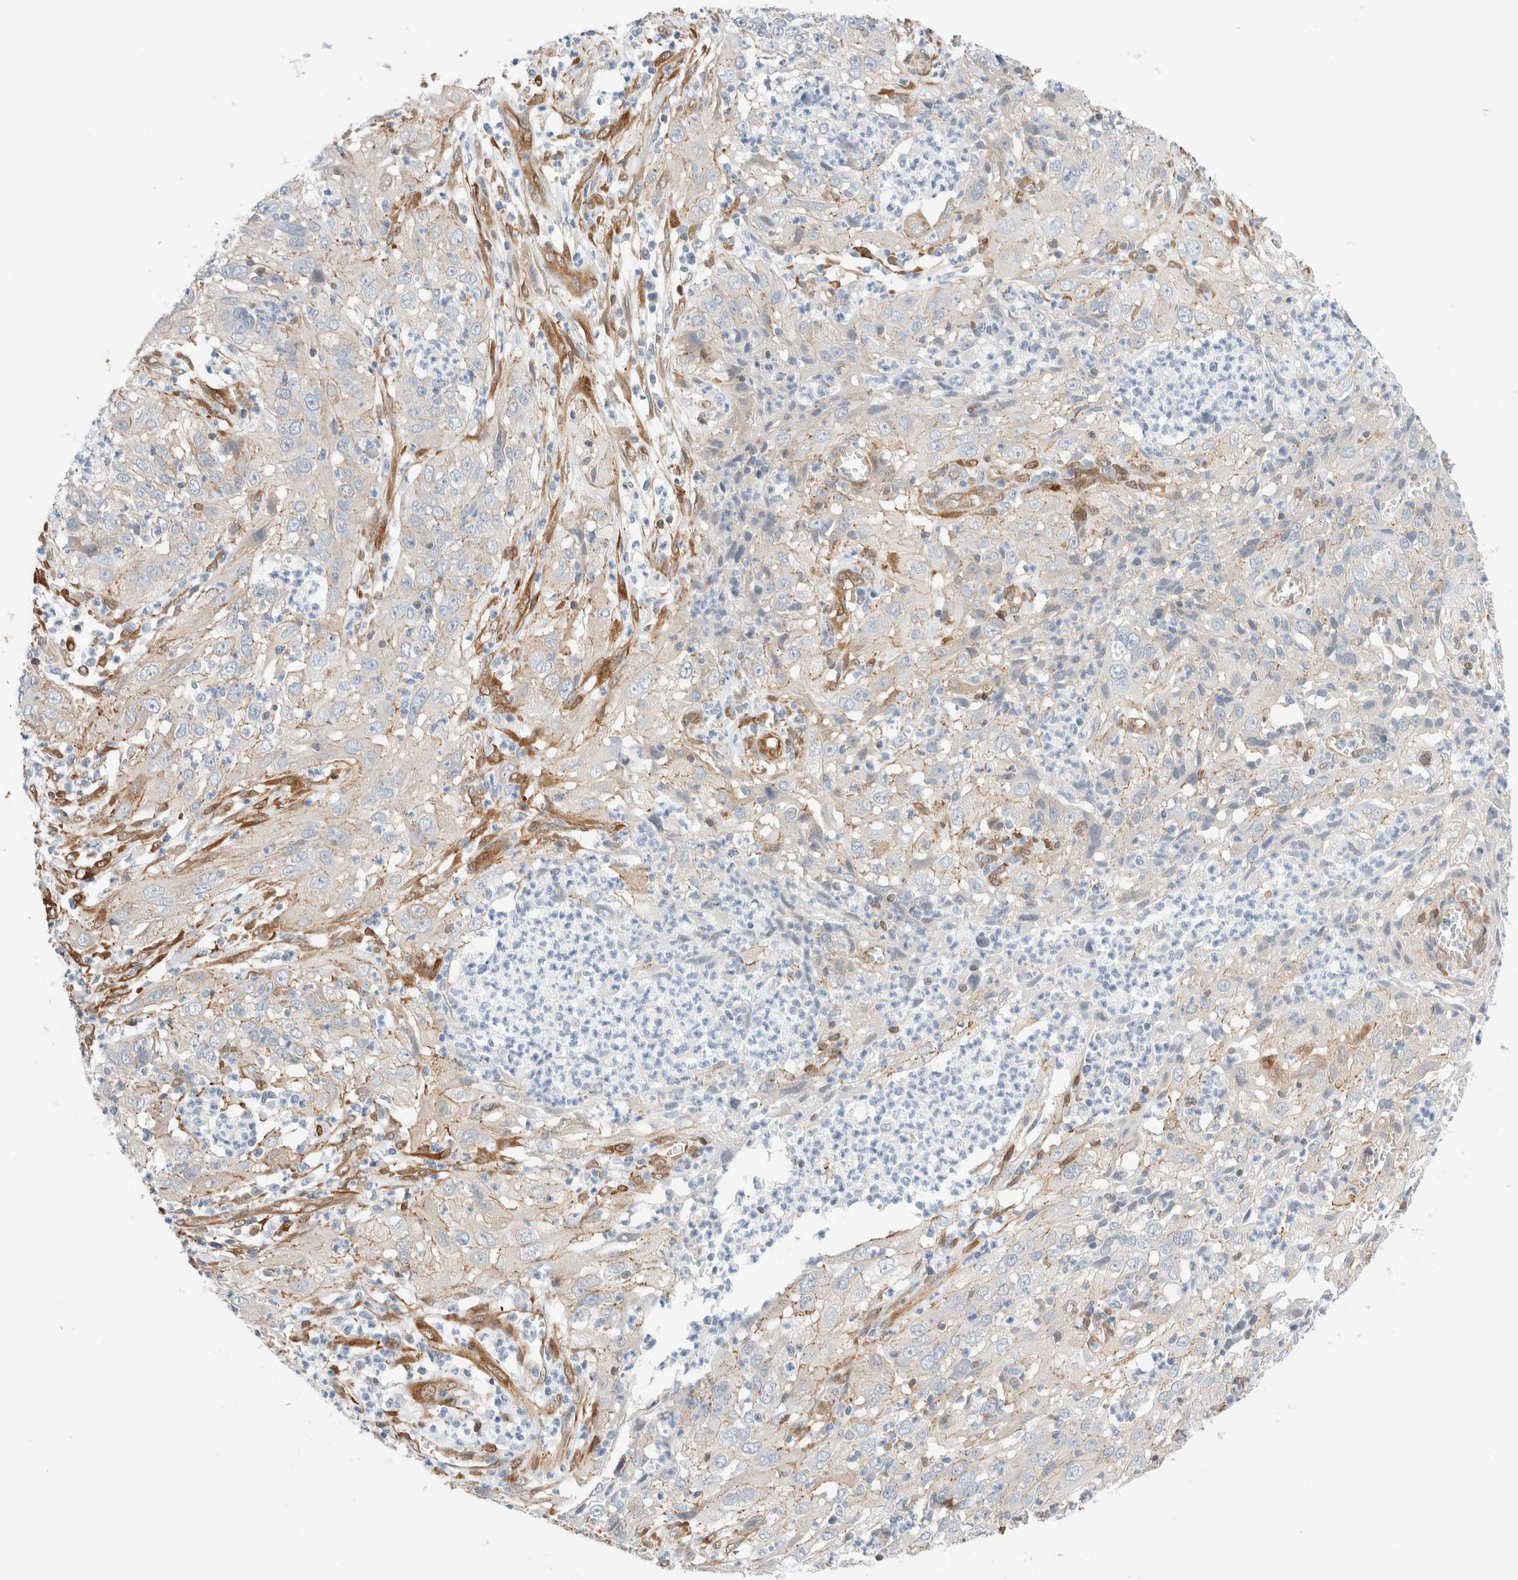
{"staining": {"intensity": "weak", "quantity": "<25%", "location": "cytoplasmic/membranous"}, "tissue": "cervical cancer", "cell_type": "Tumor cells", "image_type": "cancer", "snomed": [{"axis": "morphology", "description": "Squamous cell carcinoma, NOS"}, {"axis": "topography", "description": "Cervix"}], "caption": "IHC histopathology image of cervical cancer (squamous cell carcinoma) stained for a protein (brown), which demonstrates no expression in tumor cells.", "gene": "LMCD1", "patient": {"sex": "female", "age": 32}}